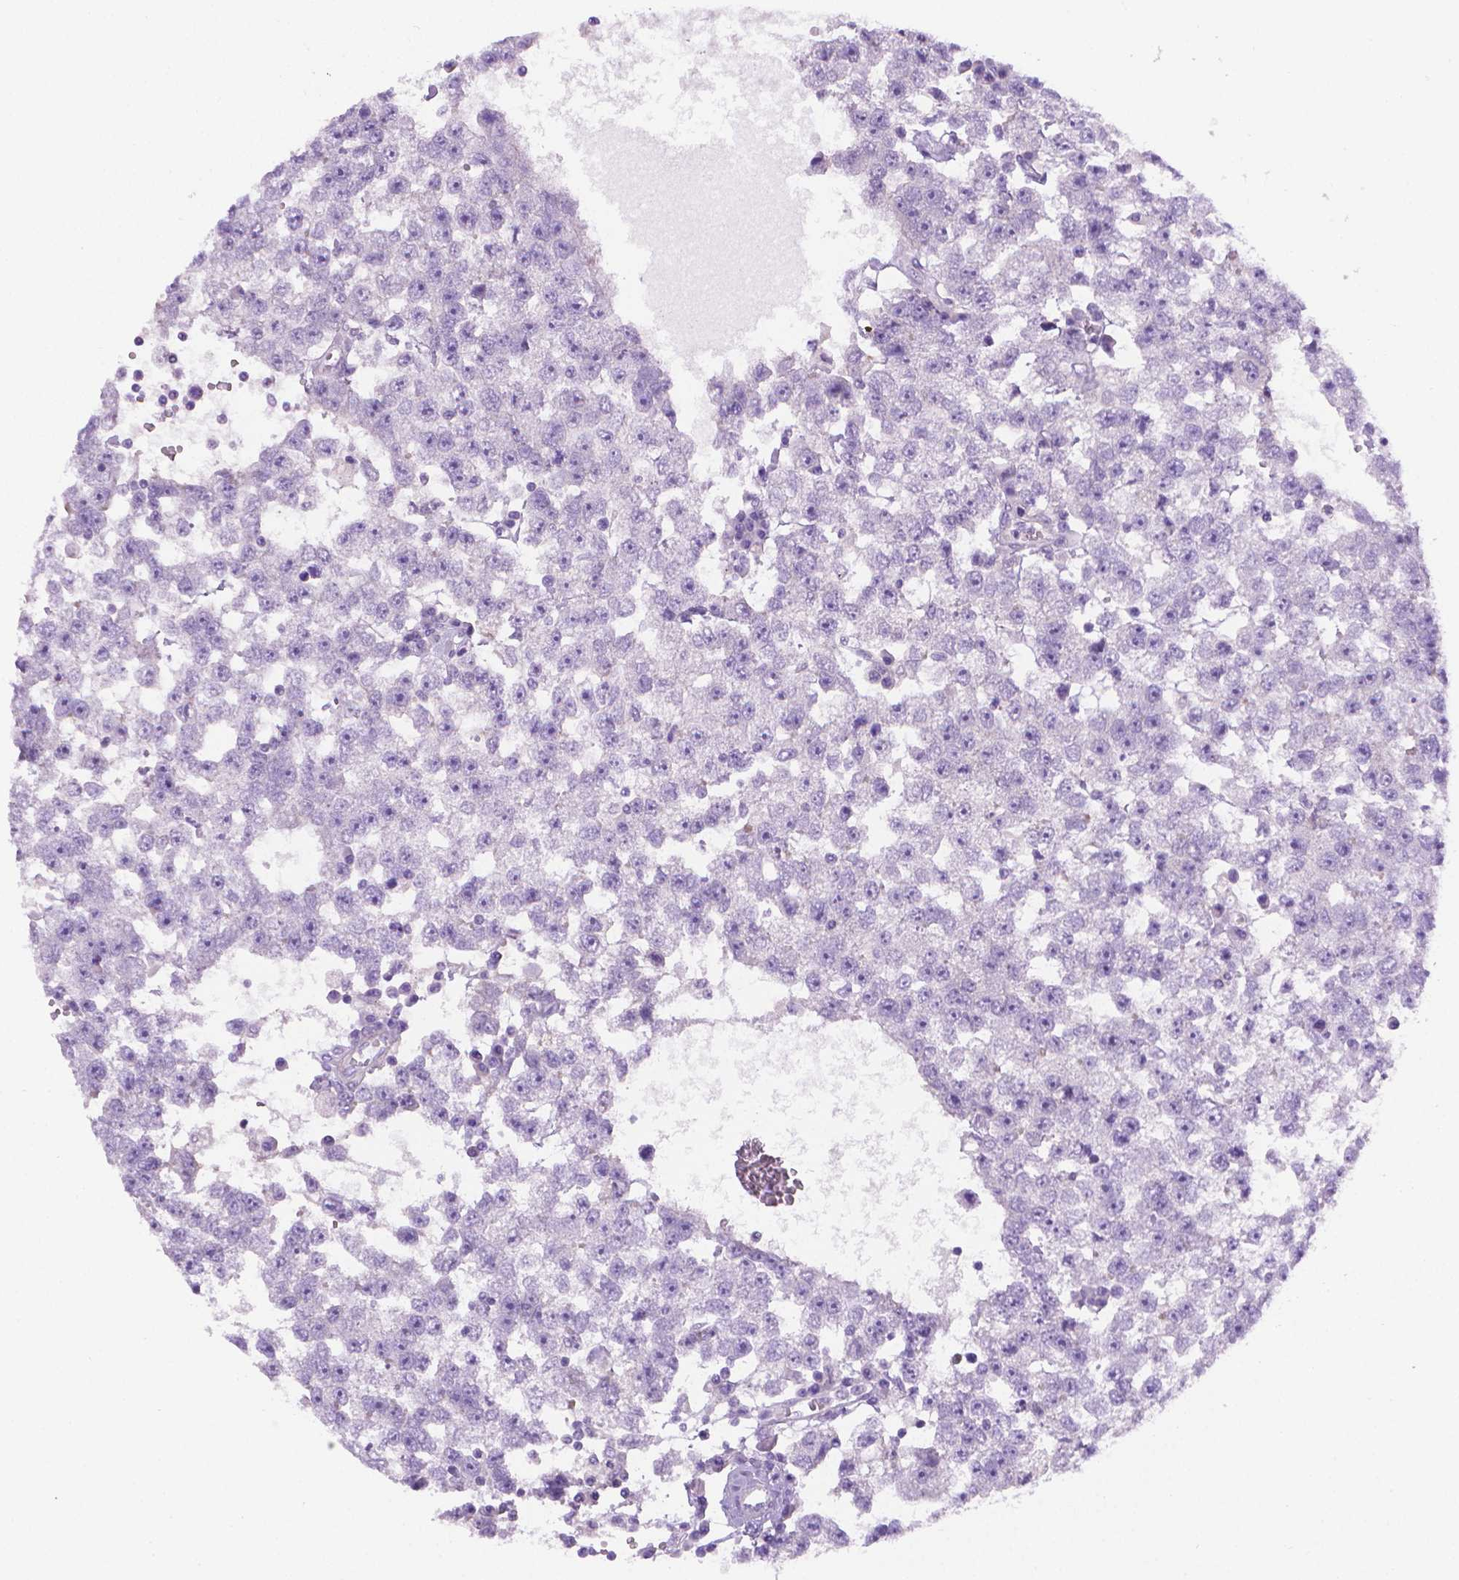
{"staining": {"intensity": "negative", "quantity": "none", "location": "none"}, "tissue": "testis cancer", "cell_type": "Tumor cells", "image_type": "cancer", "snomed": [{"axis": "morphology", "description": "Seminoma, NOS"}, {"axis": "topography", "description": "Testis"}], "caption": "Immunohistochemistry (IHC) photomicrograph of testis cancer (seminoma) stained for a protein (brown), which displays no expression in tumor cells. (Brightfield microscopy of DAB IHC at high magnification).", "gene": "FASN", "patient": {"sex": "male", "age": 34}}